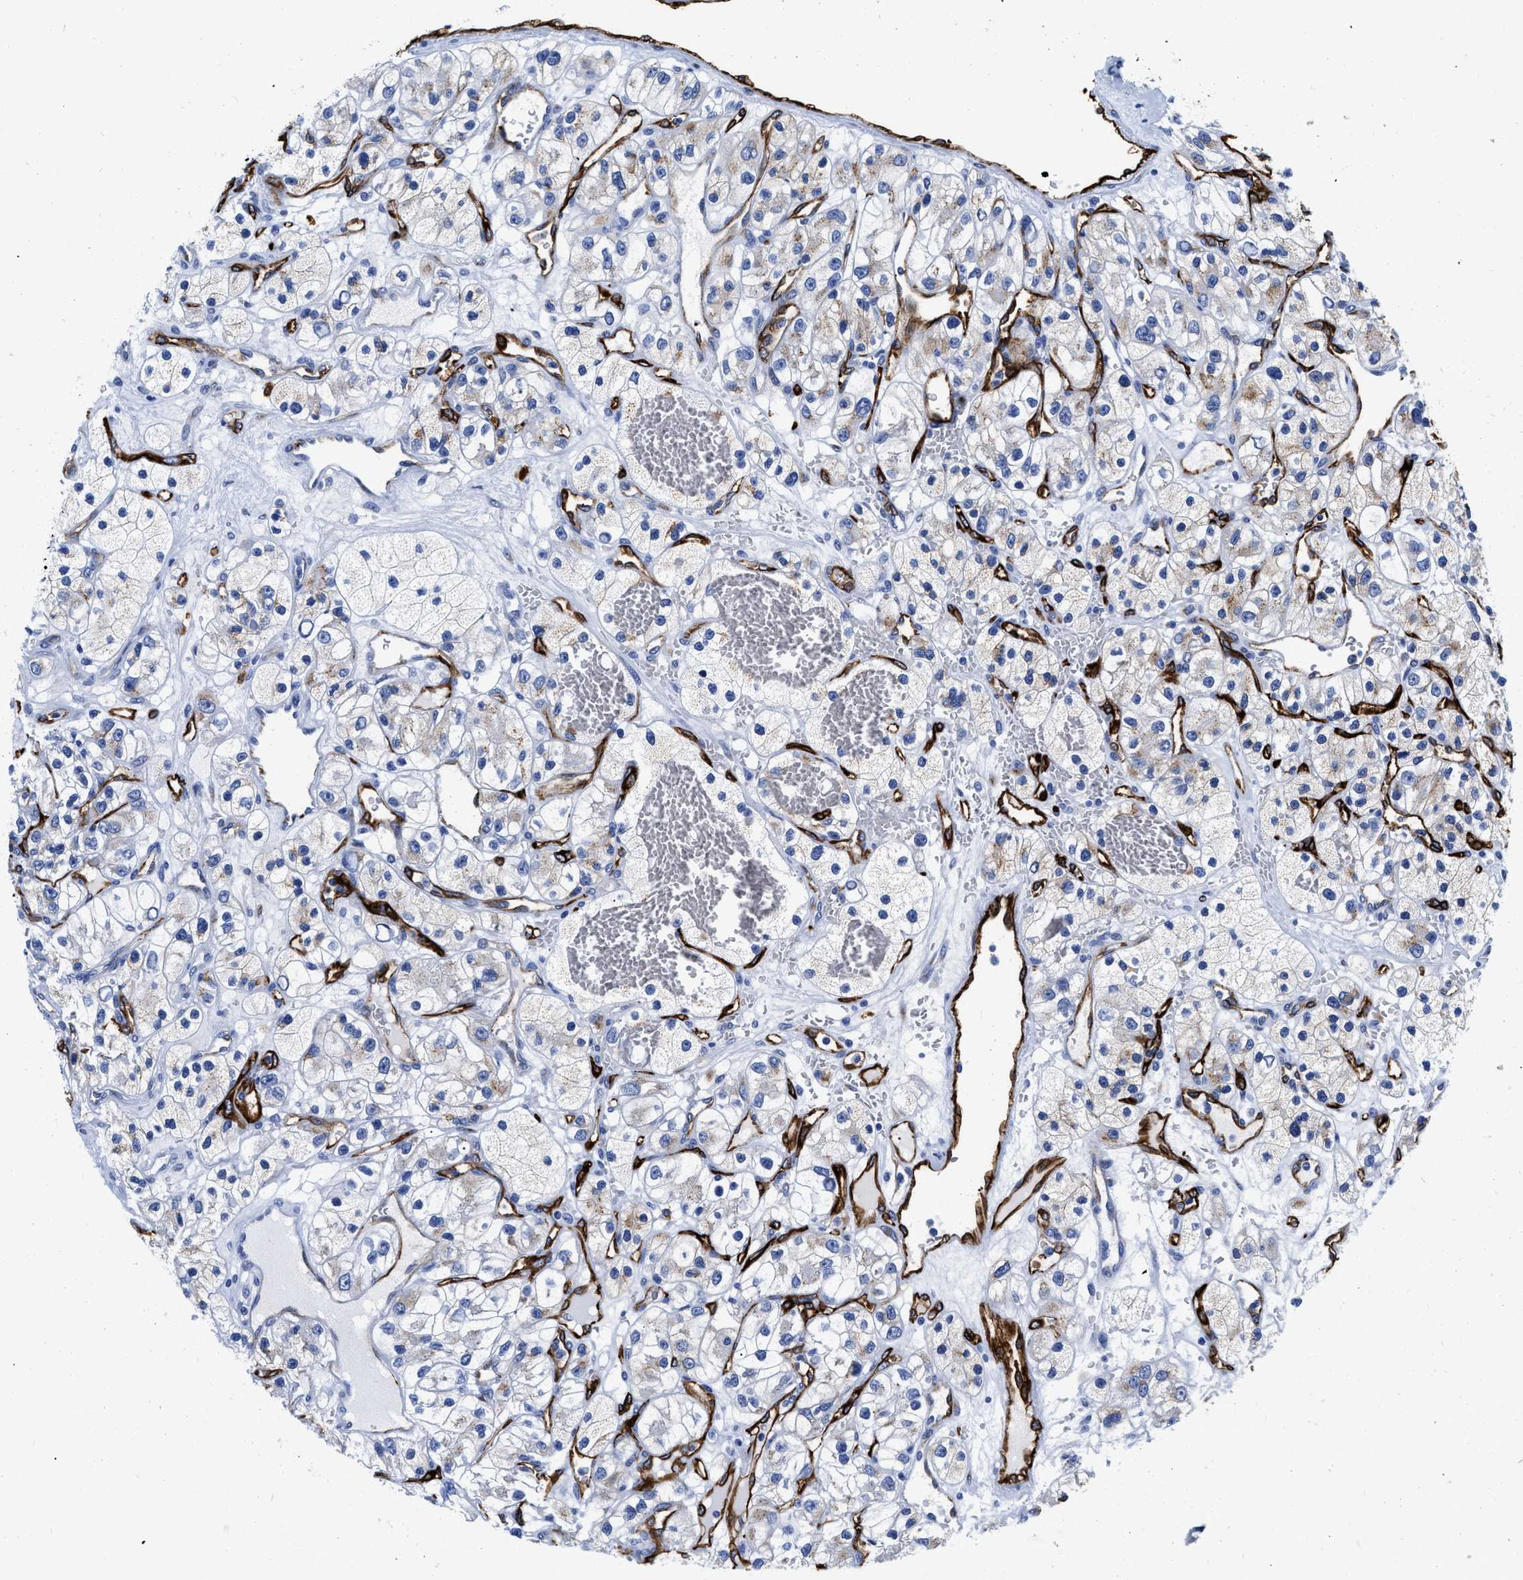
{"staining": {"intensity": "weak", "quantity": "25%-75%", "location": "cytoplasmic/membranous"}, "tissue": "renal cancer", "cell_type": "Tumor cells", "image_type": "cancer", "snomed": [{"axis": "morphology", "description": "Adenocarcinoma, NOS"}, {"axis": "topography", "description": "Kidney"}], "caption": "Immunohistochemical staining of renal adenocarcinoma reveals low levels of weak cytoplasmic/membranous staining in about 25%-75% of tumor cells.", "gene": "TVP23B", "patient": {"sex": "female", "age": 57}}